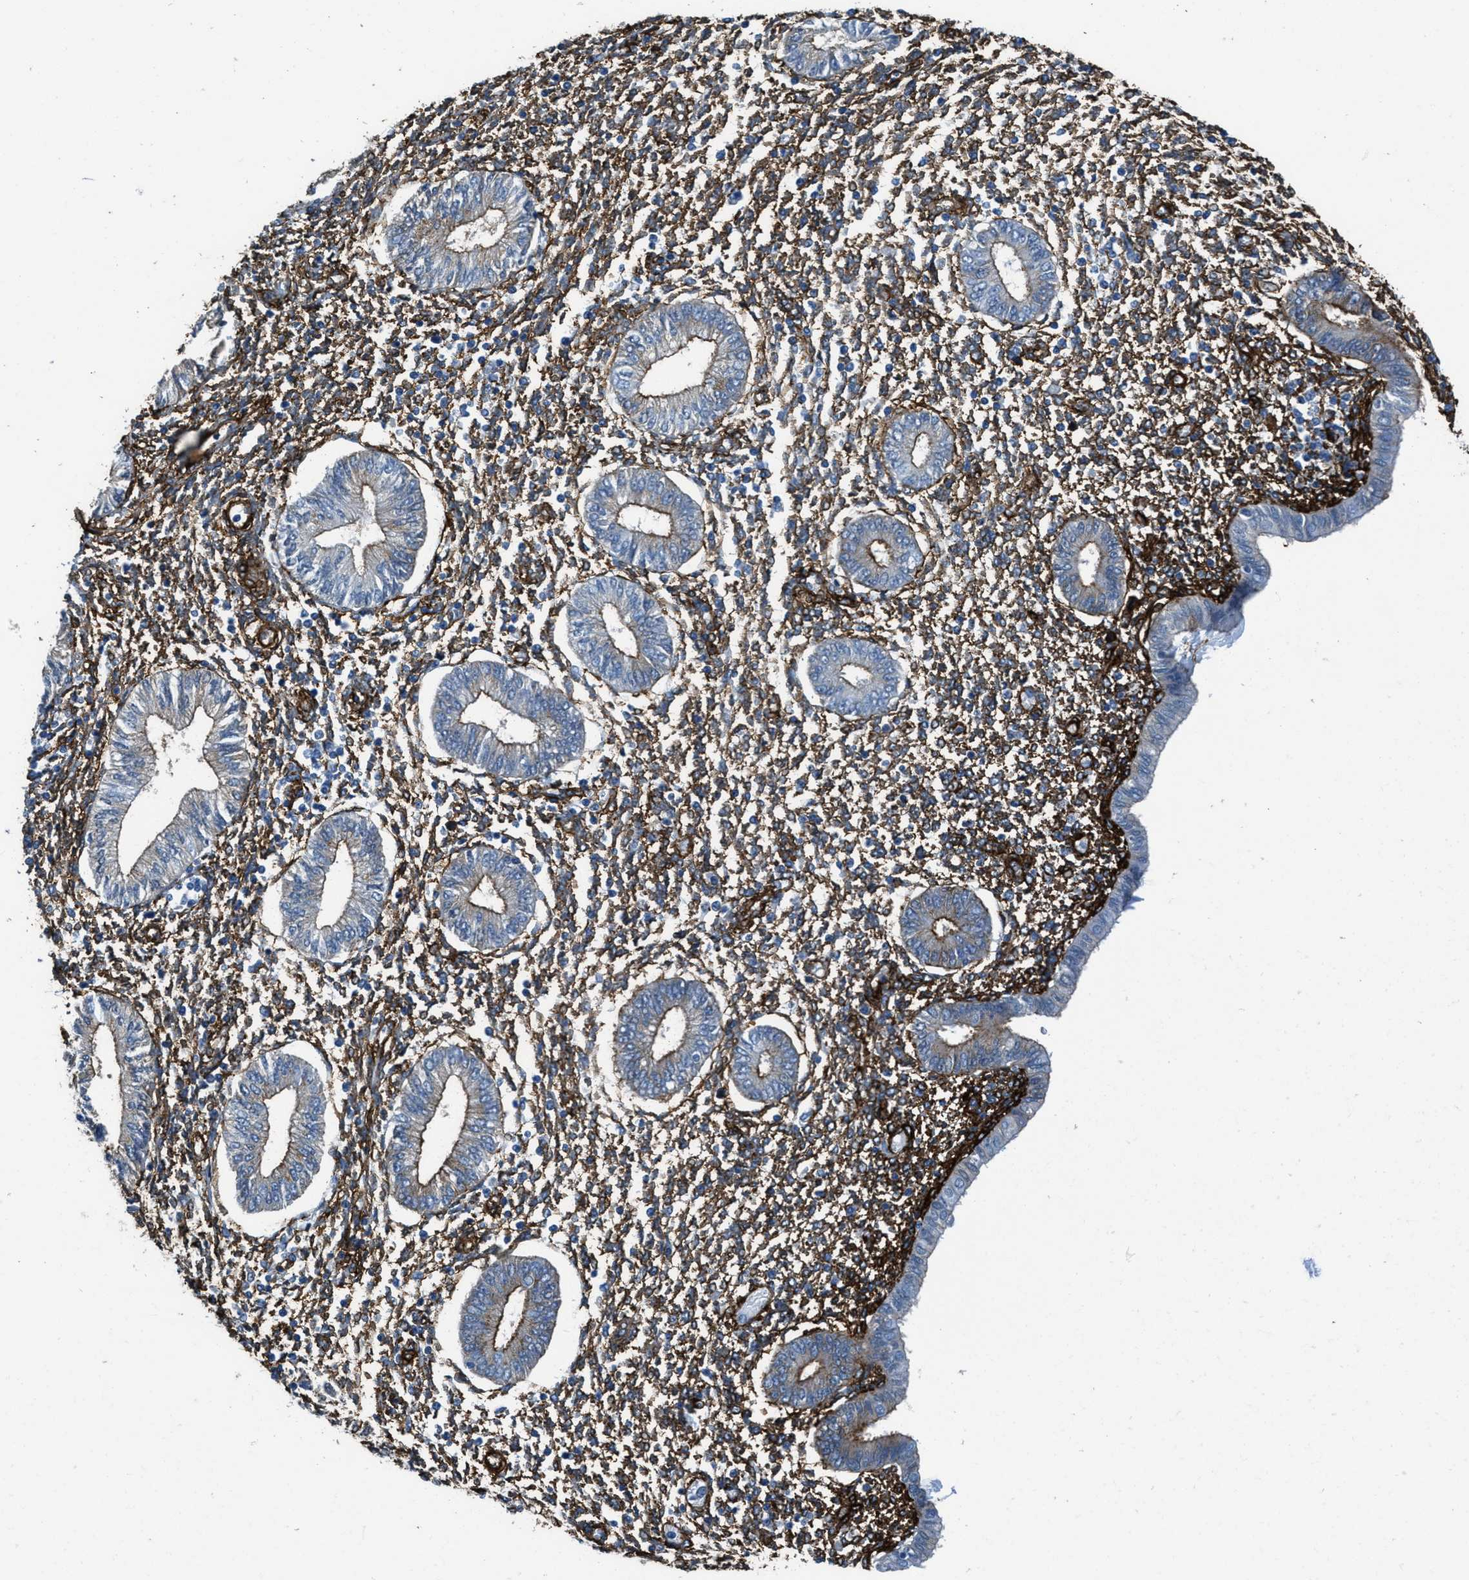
{"staining": {"intensity": "strong", "quantity": ">75%", "location": "cytoplasmic/membranous"}, "tissue": "endometrium", "cell_type": "Cells in endometrial stroma", "image_type": "normal", "snomed": [{"axis": "morphology", "description": "Normal tissue, NOS"}, {"axis": "topography", "description": "Endometrium"}], "caption": "Protein positivity by immunohistochemistry shows strong cytoplasmic/membranous expression in approximately >75% of cells in endometrial stroma in unremarkable endometrium.", "gene": "CALD1", "patient": {"sex": "female", "age": 50}}